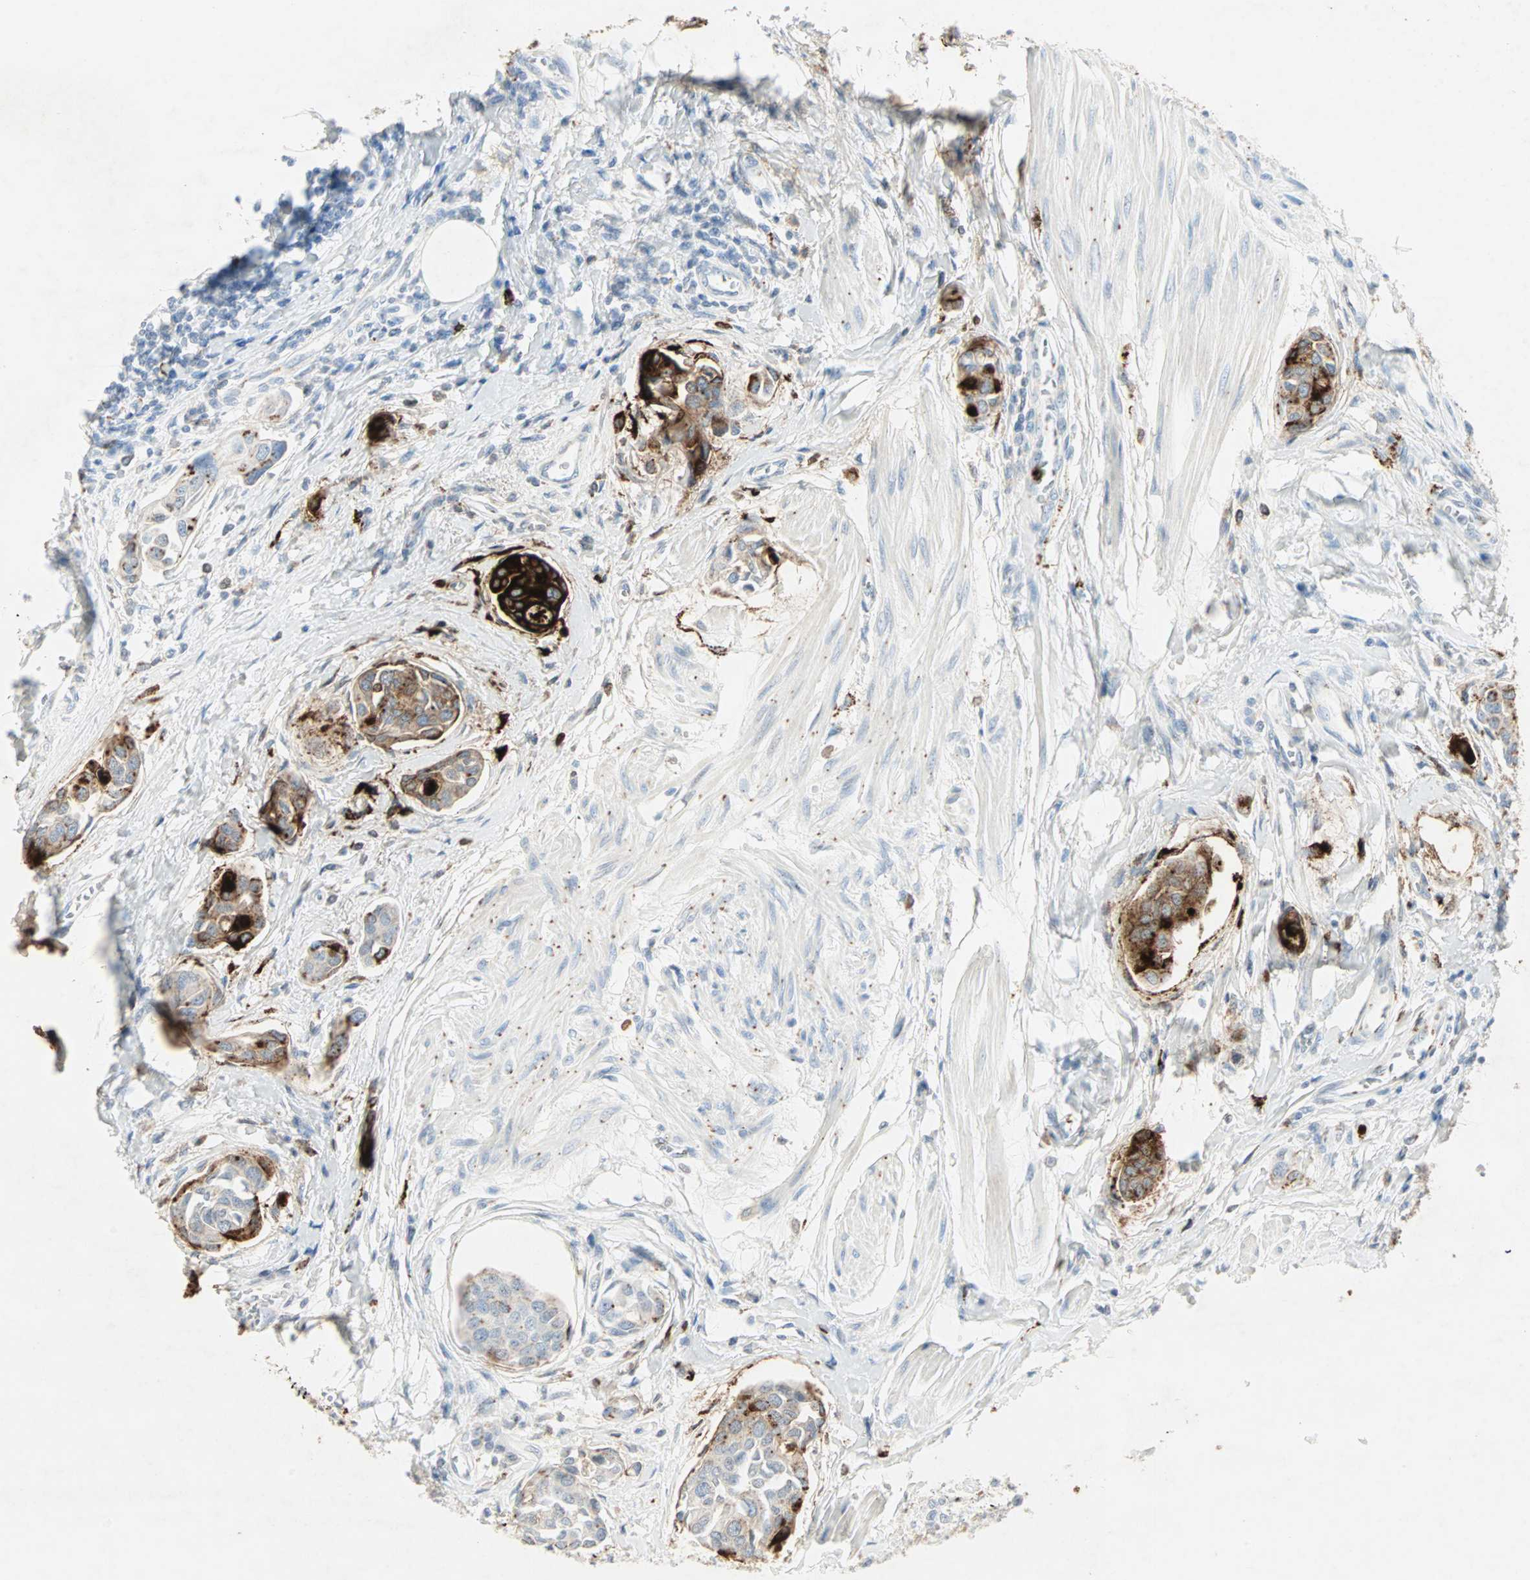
{"staining": {"intensity": "strong", "quantity": ">75%", "location": "cytoplasmic/membranous"}, "tissue": "urothelial cancer", "cell_type": "Tumor cells", "image_type": "cancer", "snomed": [{"axis": "morphology", "description": "Urothelial carcinoma, High grade"}, {"axis": "topography", "description": "Urinary bladder"}], "caption": "Immunohistochemical staining of human high-grade urothelial carcinoma displays high levels of strong cytoplasmic/membranous protein expression in approximately >75% of tumor cells.", "gene": "CEACAM6", "patient": {"sex": "male", "age": 78}}